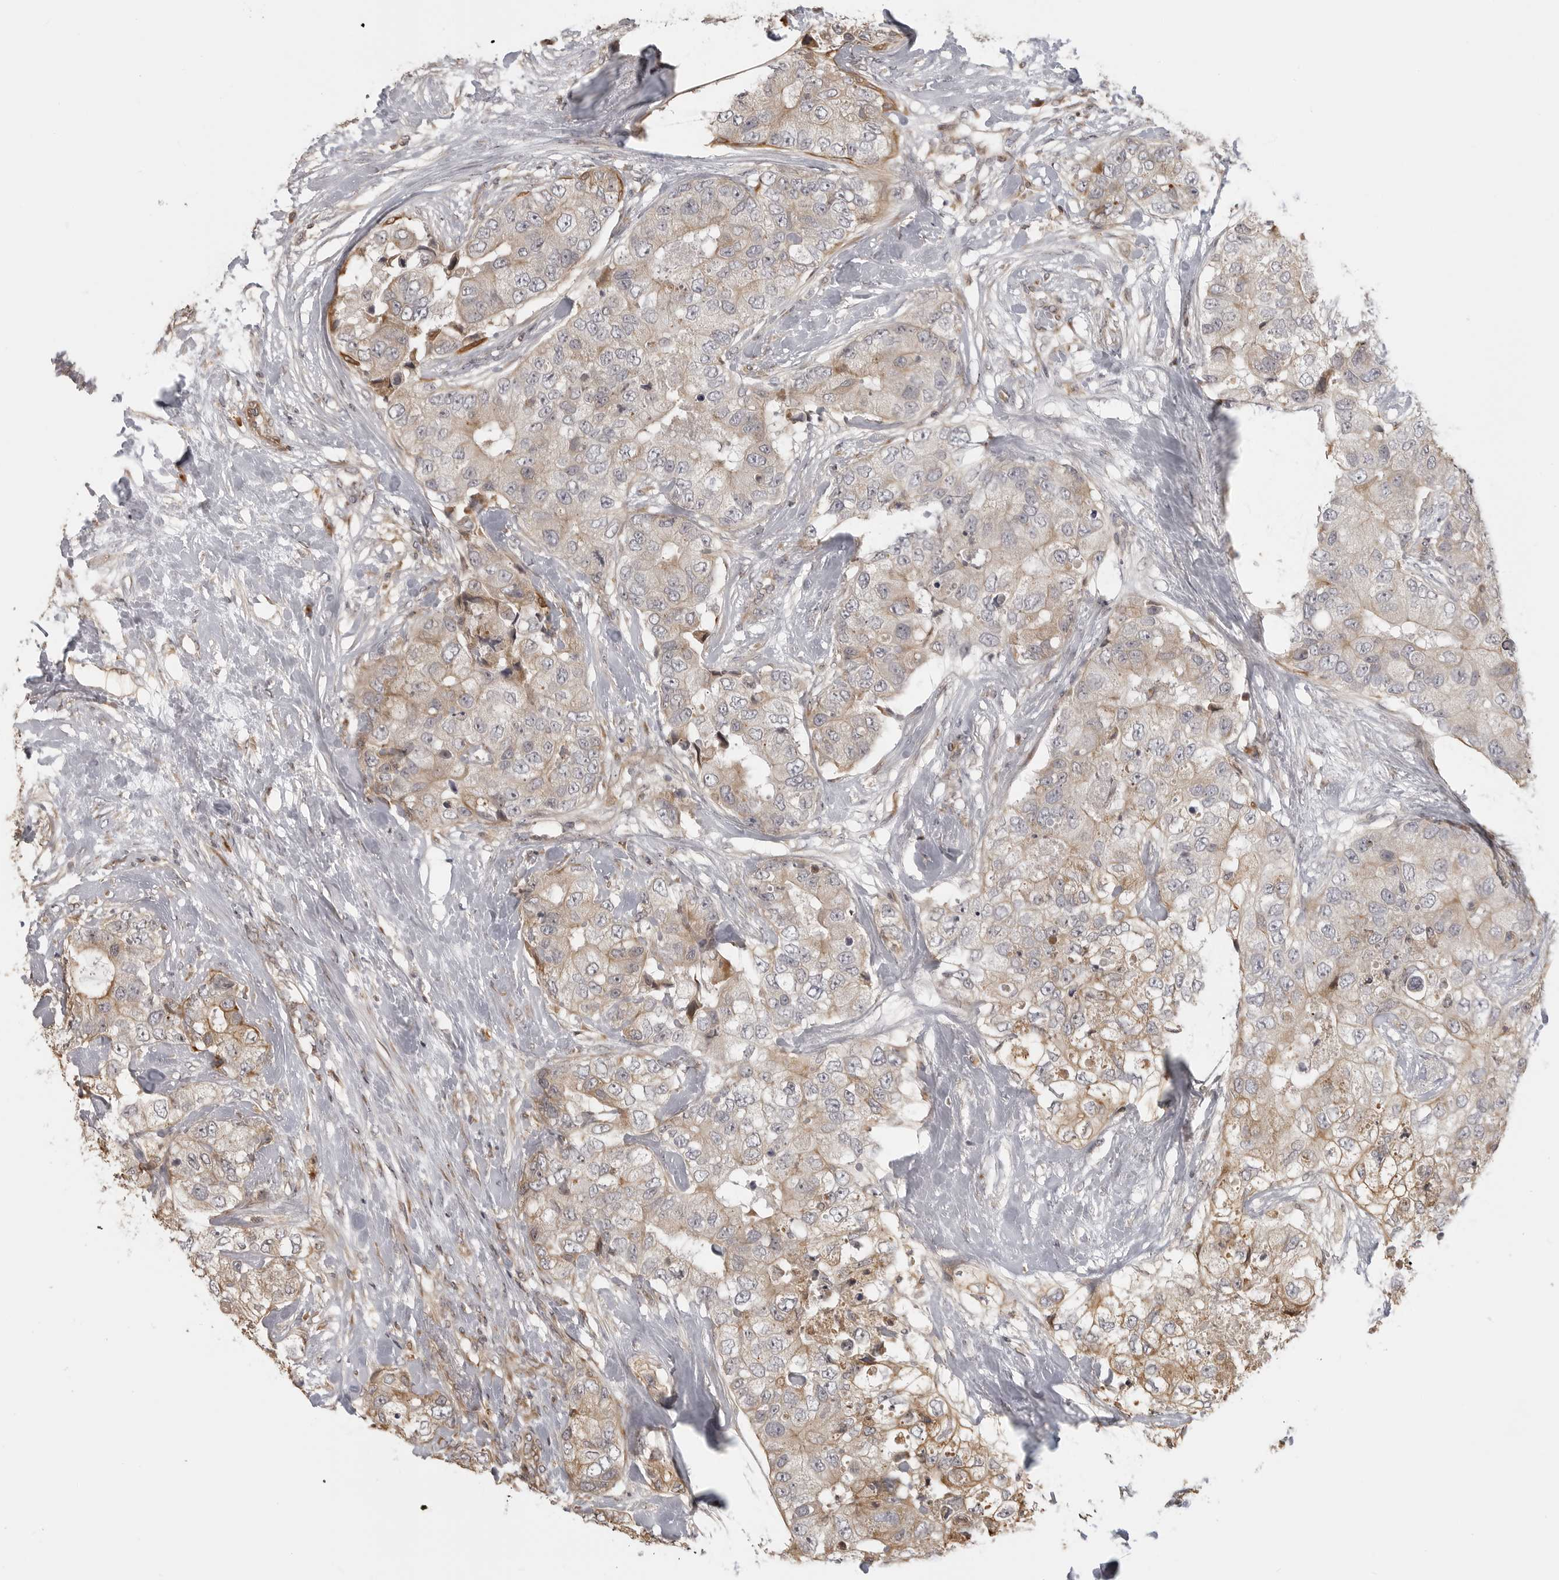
{"staining": {"intensity": "moderate", "quantity": "25%-75%", "location": "cytoplasmic/membranous"}, "tissue": "breast cancer", "cell_type": "Tumor cells", "image_type": "cancer", "snomed": [{"axis": "morphology", "description": "Duct carcinoma"}, {"axis": "topography", "description": "Breast"}], "caption": "Human breast cancer (invasive ductal carcinoma) stained with a protein marker displays moderate staining in tumor cells.", "gene": "IDO1", "patient": {"sex": "female", "age": 62}}